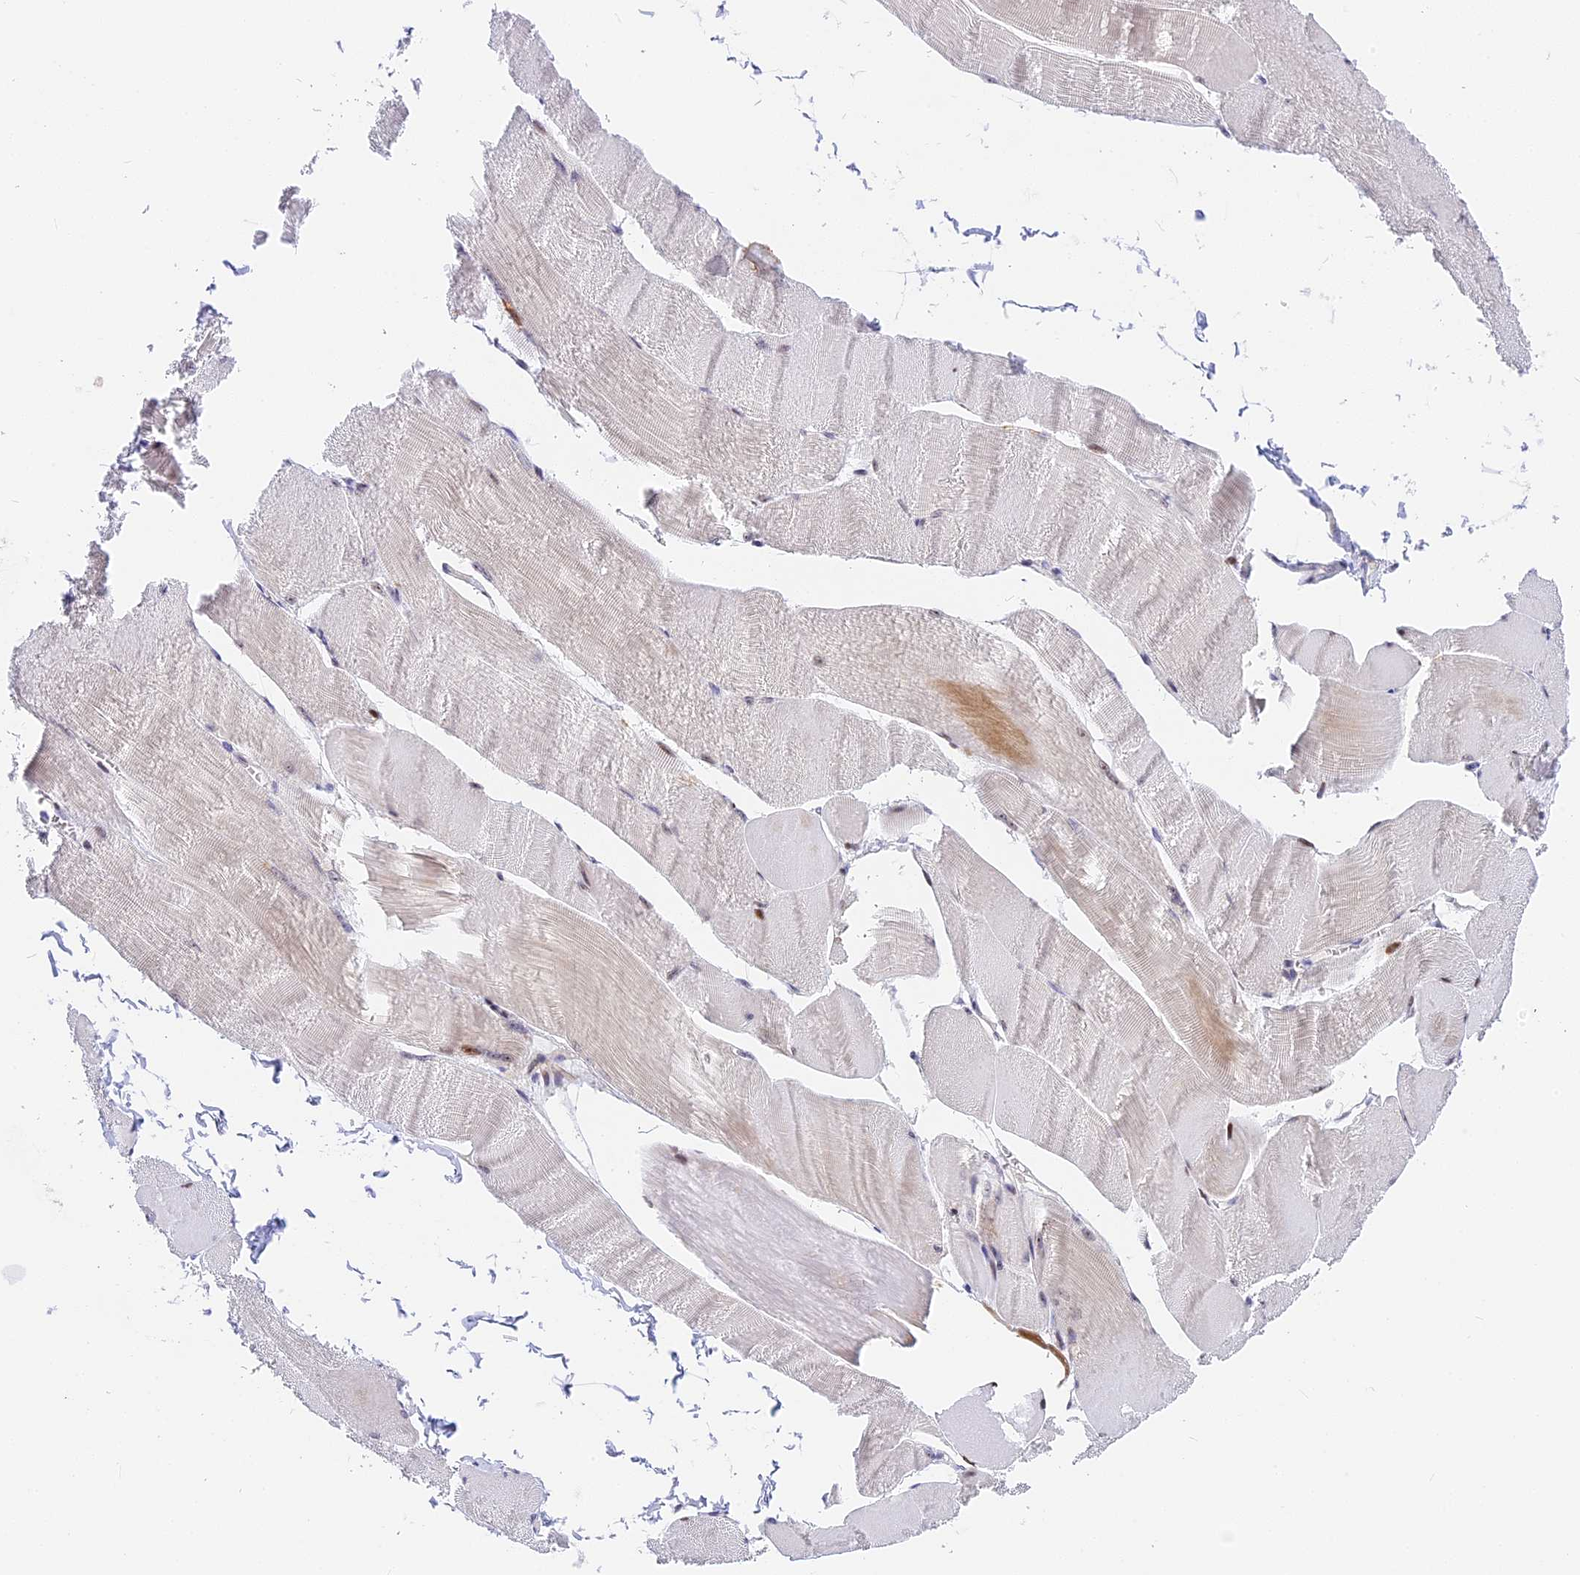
{"staining": {"intensity": "moderate", "quantity": "<25%", "location": "cytoplasmic/membranous,nuclear"}, "tissue": "skeletal muscle", "cell_type": "Myocytes", "image_type": "normal", "snomed": [{"axis": "morphology", "description": "Normal tissue, NOS"}, {"axis": "morphology", "description": "Basal cell carcinoma"}, {"axis": "topography", "description": "Skeletal muscle"}], "caption": "Skeletal muscle stained with DAB (3,3'-diaminobenzidine) immunohistochemistry demonstrates low levels of moderate cytoplasmic/membranous,nuclear positivity in approximately <25% of myocytes.", "gene": "MIDN", "patient": {"sex": "female", "age": 64}}